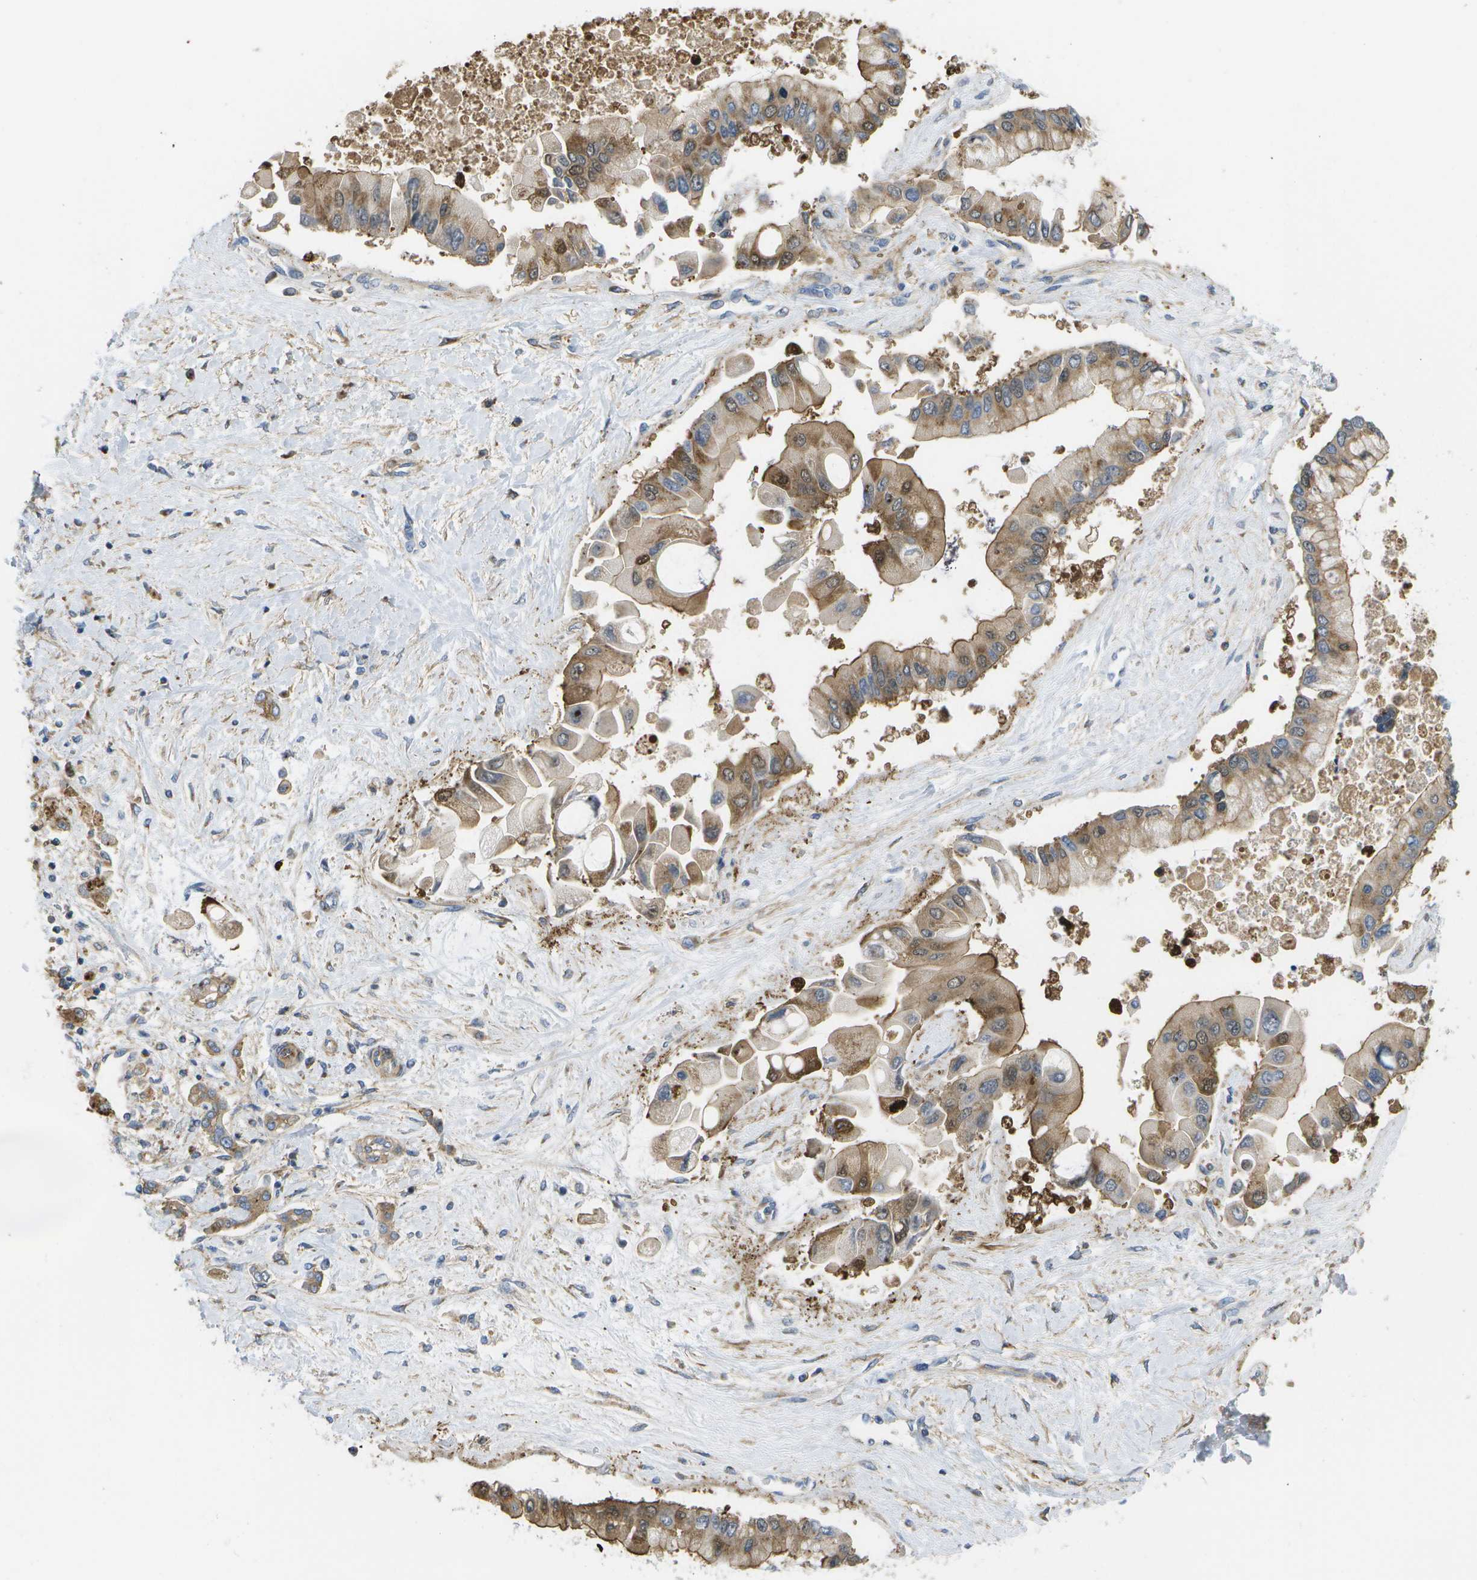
{"staining": {"intensity": "moderate", "quantity": ">75%", "location": "cytoplasmic/membranous"}, "tissue": "liver cancer", "cell_type": "Tumor cells", "image_type": "cancer", "snomed": [{"axis": "morphology", "description": "Cholangiocarcinoma"}, {"axis": "topography", "description": "Liver"}], "caption": "Immunohistochemical staining of liver cancer exhibits medium levels of moderate cytoplasmic/membranous protein expression in about >75% of tumor cells.", "gene": "BST2", "patient": {"sex": "male", "age": 50}}